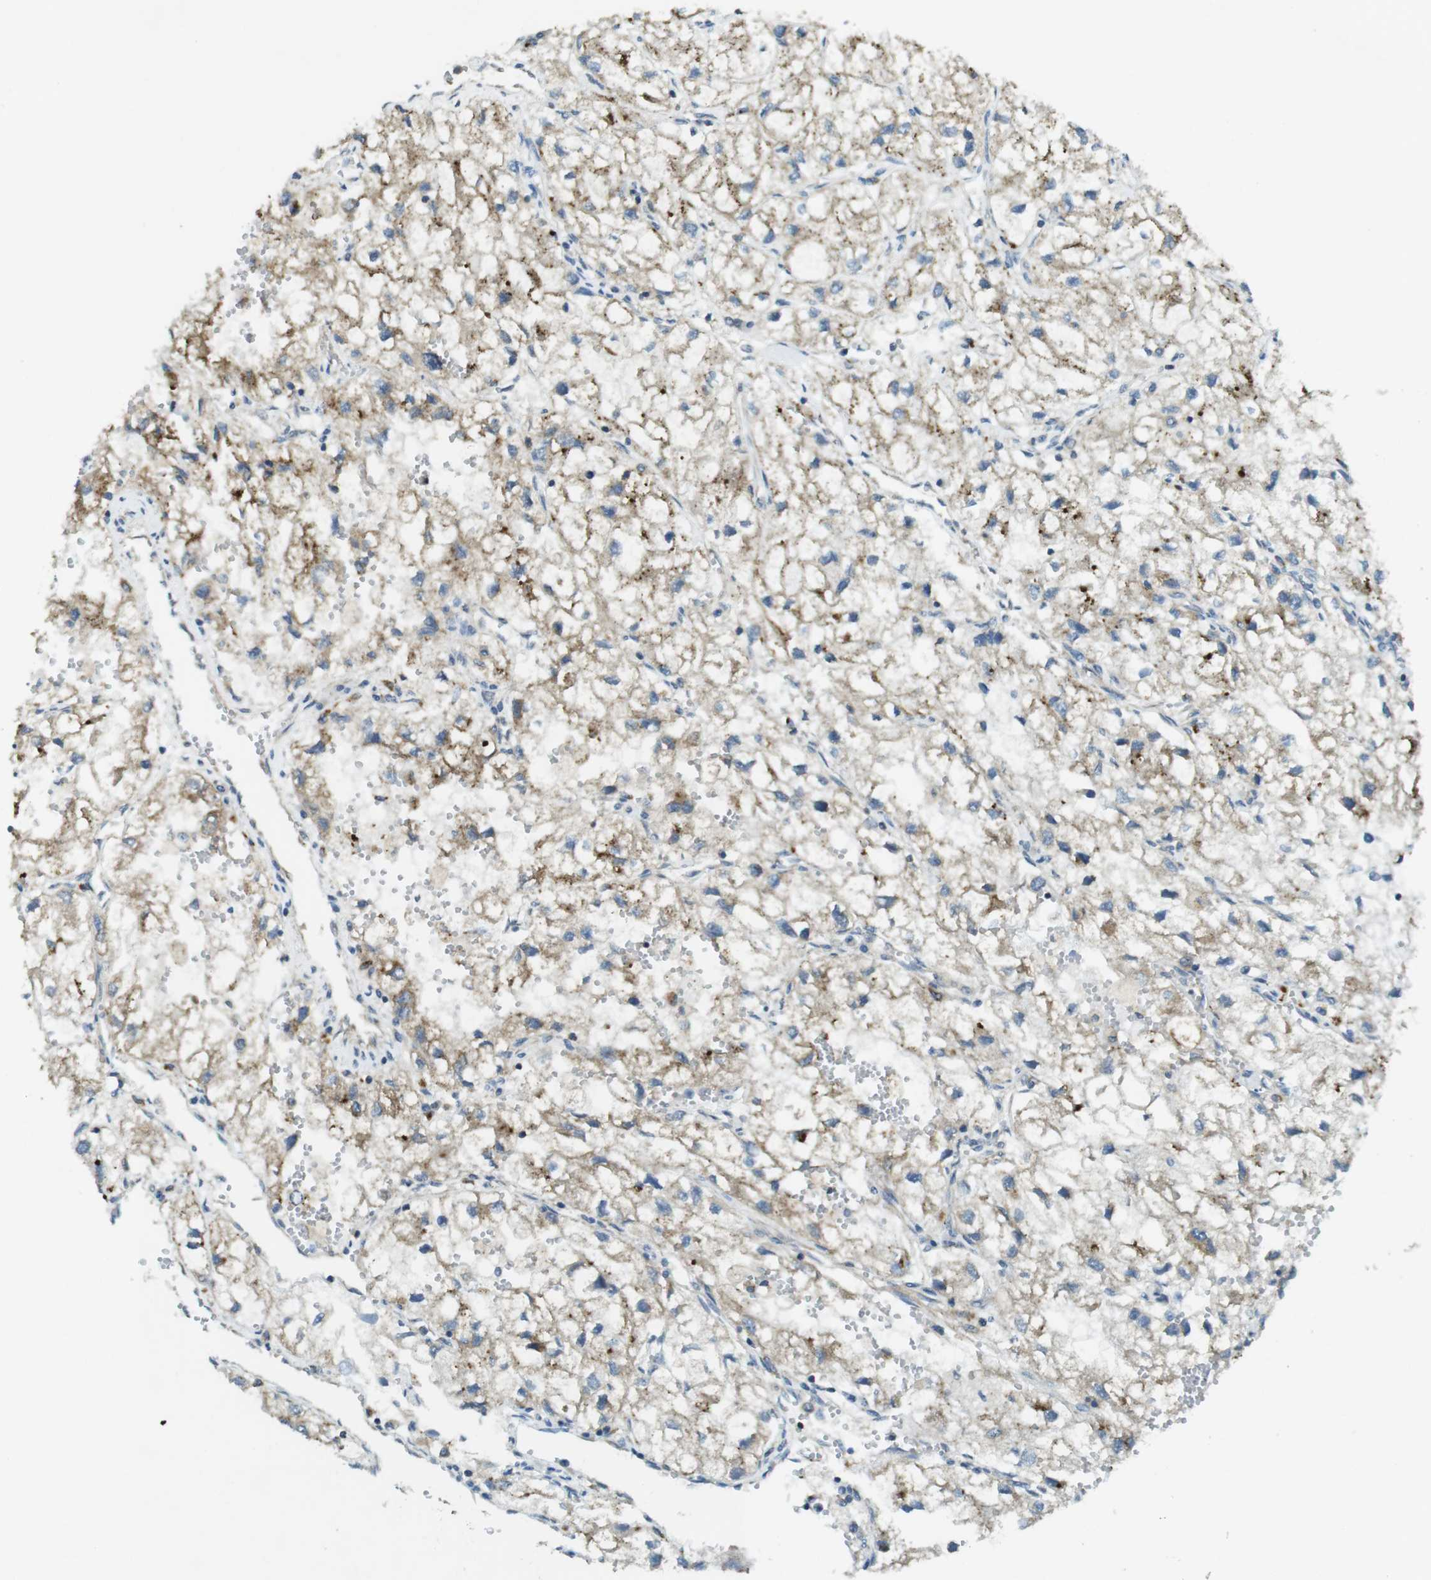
{"staining": {"intensity": "weak", "quantity": ">75%", "location": "cytoplasmic/membranous"}, "tissue": "renal cancer", "cell_type": "Tumor cells", "image_type": "cancer", "snomed": [{"axis": "morphology", "description": "Adenocarcinoma, NOS"}, {"axis": "topography", "description": "Kidney"}], "caption": "IHC (DAB (3,3'-diaminobenzidine)) staining of human renal cancer (adenocarcinoma) reveals weak cytoplasmic/membranous protein expression in about >75% of tumor cells.", "gene": "BRI3BP", "patient": {"sex": "female", "age": 70}}